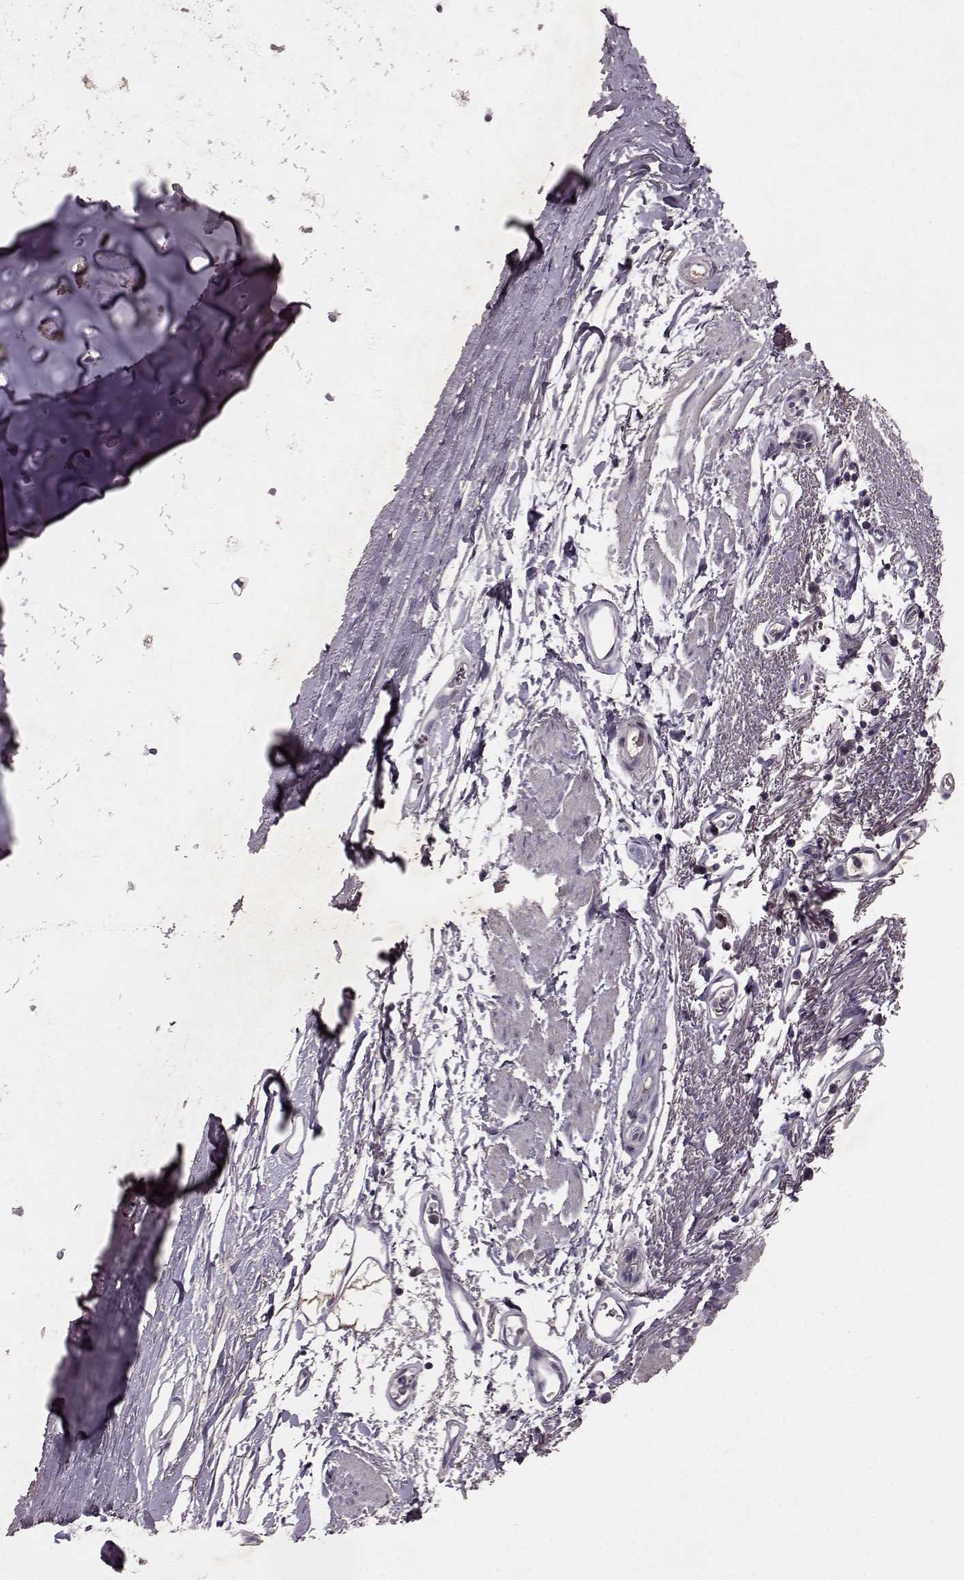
{"staining": {"intensity": "negative", "quantity": "none", "location": "none"}, "tissue": "bronchus", "cell_type": "Respiratory epithelial cells", "image_type": "normal", "snomed": [{"axis": "morphology", "description": "Normal tissue, NOS"}, {"axis": "topography", "description": "Lymph node"}, {"axis": "topography", "description": "Bronchus"}], "caption": "Bronchus was stained to show a protein in brown. There is no significant expression in respiratory epithelial cells. The staining was performed using DAB (3,3'-diaminobenzidine) to visualize the protein expression in brown, while the nuclei were stained in blue with hematoxylin (Magnification: 20x).", "gene": "FRRS1L", "patient": {"sex": "female", "age": 70}}